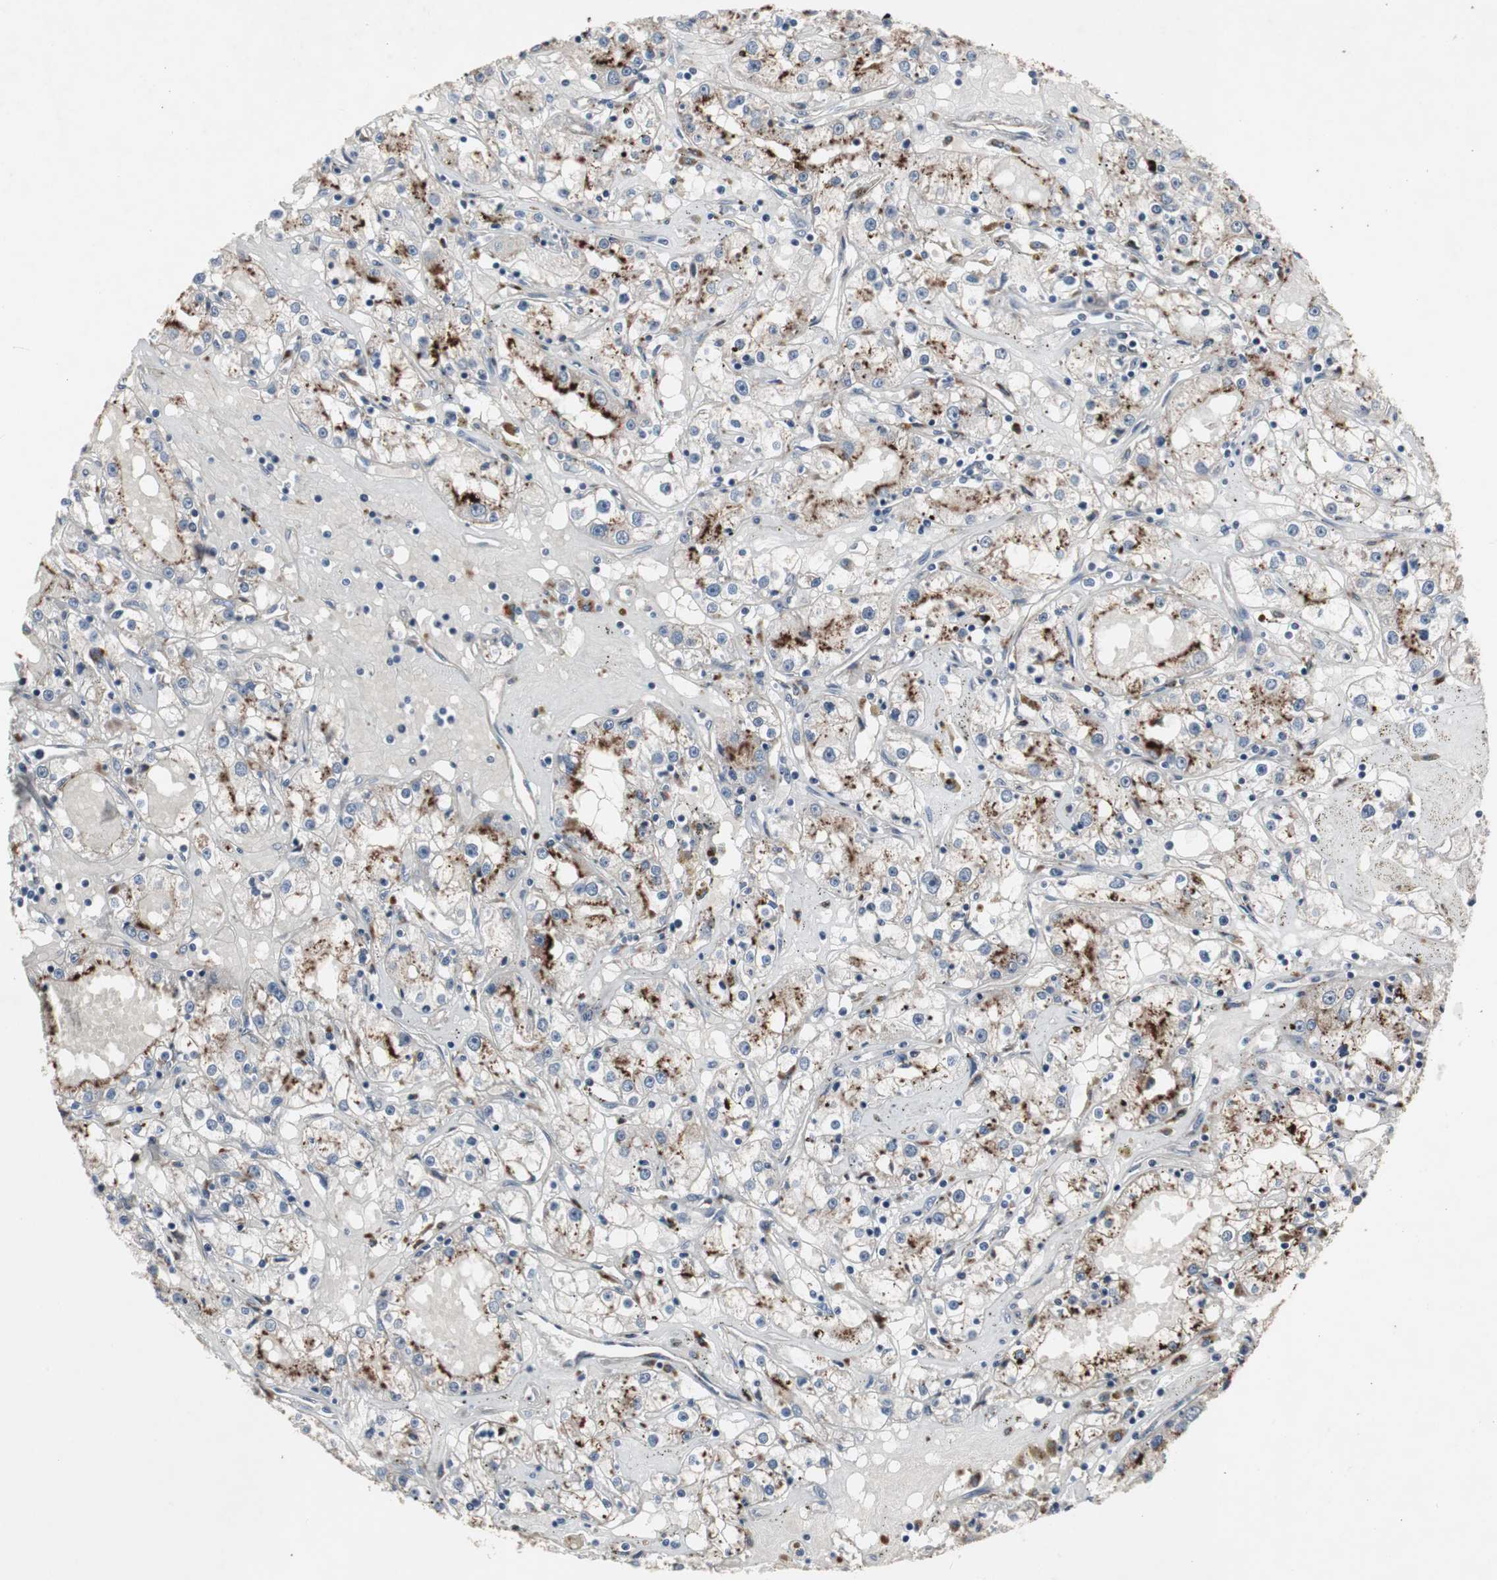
{"staining": {"intensity": "strong", "quantity": "25%-75%", "location": "cytoplasmic/membranous"}, "tissue": "renal cancer", "cell_type": "Tumor cells", "image_type": "cancer", "snomed": [{"axis": "morphology", "description": "Adenocarcinoma, NOS"}, {"axis": "topography", "description": "Kidney"}], "caption": "Immunohistochemical staining of adenocarcinoma (renal) displays high levels of strong cytoplasmic/membranous protein staining in approximately 25%-75% of tumor cells. (DAB (3,3'-diaminobenzidine) IHC with brightfield microscopy, high magnification).", "gene": "GBA1", "patient": {"sex": "male", "age": 56}}